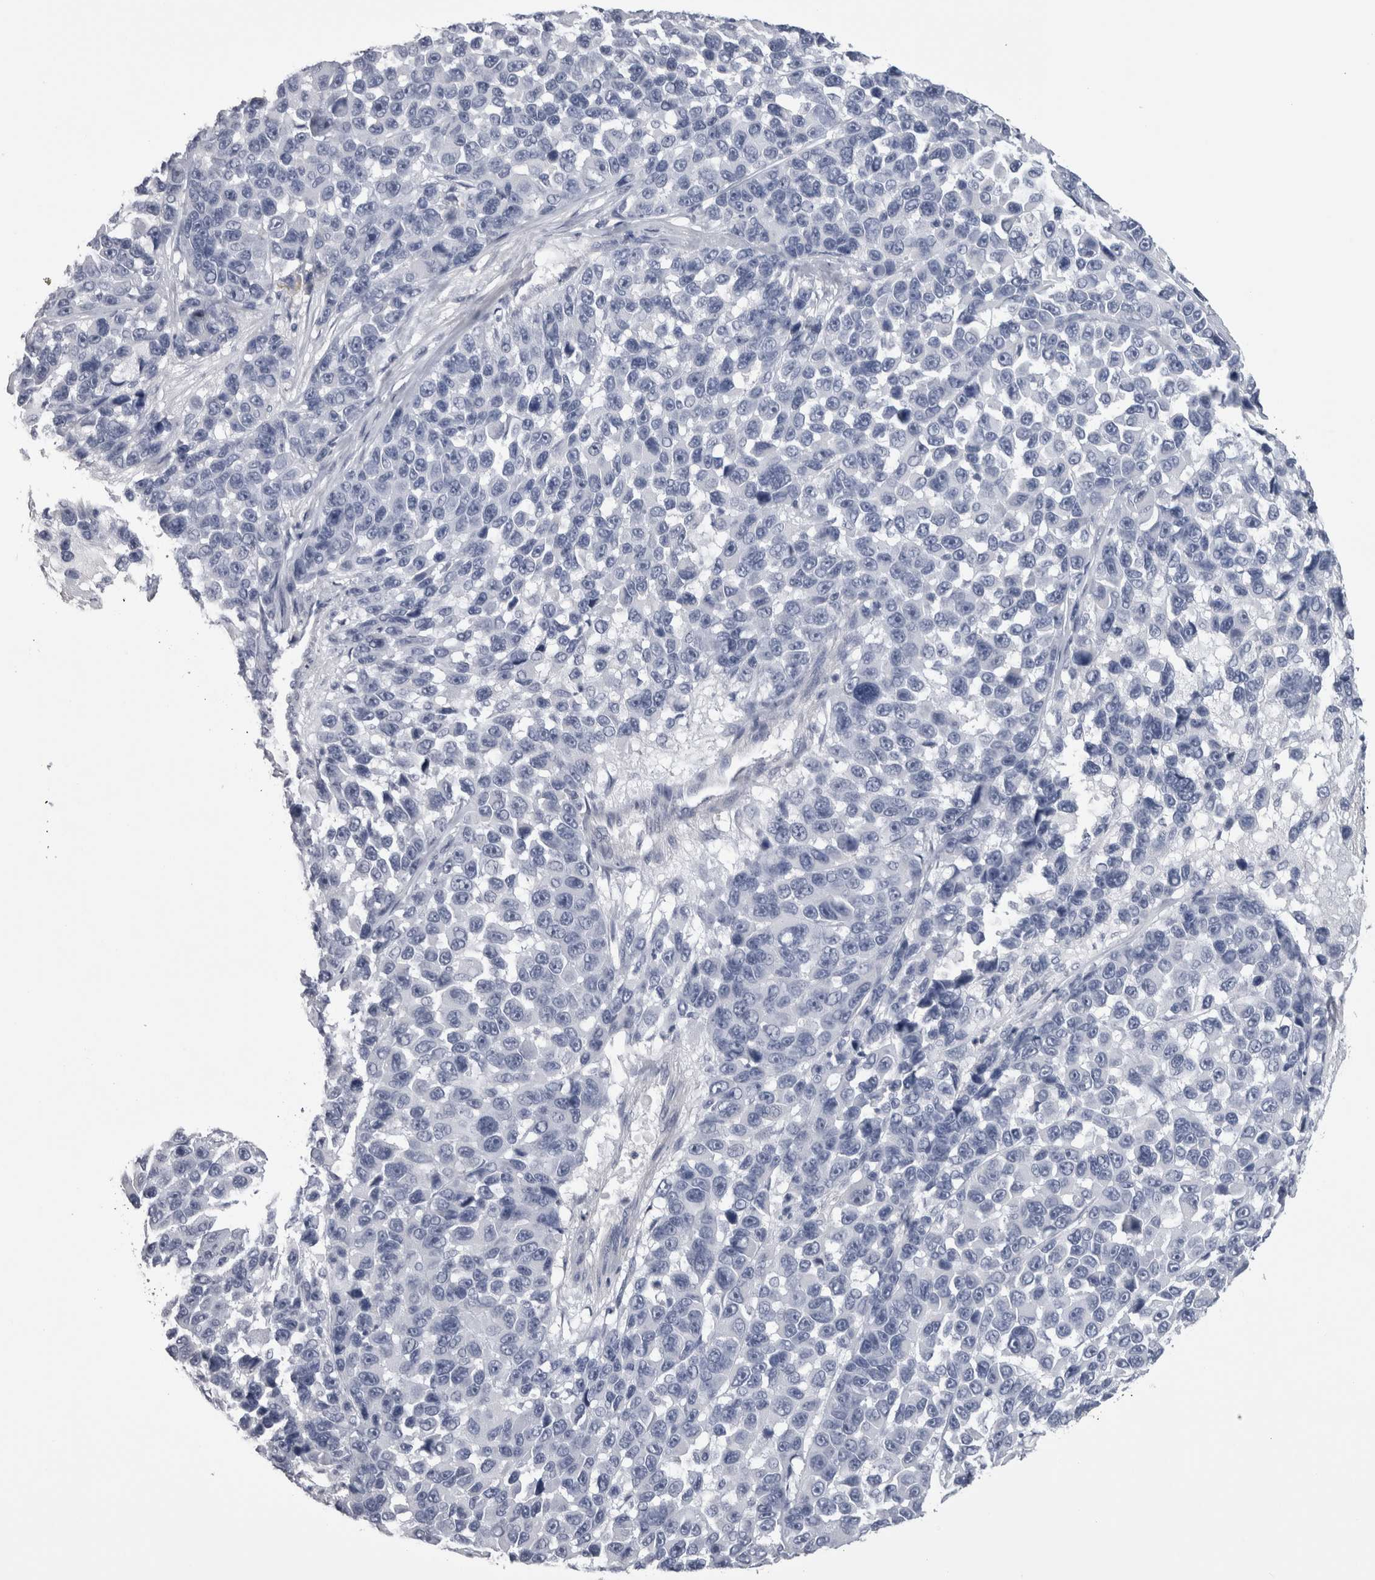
{"staining": {"intensity": "negative", "quantity": "none", "location": "none"}, "tissue": "melanoma", "cell_type": "Tumor cells", "image_type": "cancer", "snomed": [{"axis": "morphology", "description": "Malignant melanoma, NOS"}, {"axis": "topography", "description": "Skin"}], "caption": "A micrograph of melanoma stained for a protein reveals no brown staining in tumor cells. (DAB (3,3'-diaminobenzidine) IHC with hematoxylin counter stain).", "gene": "AFMID", "patient": {"sex": "male", "age": 53}}